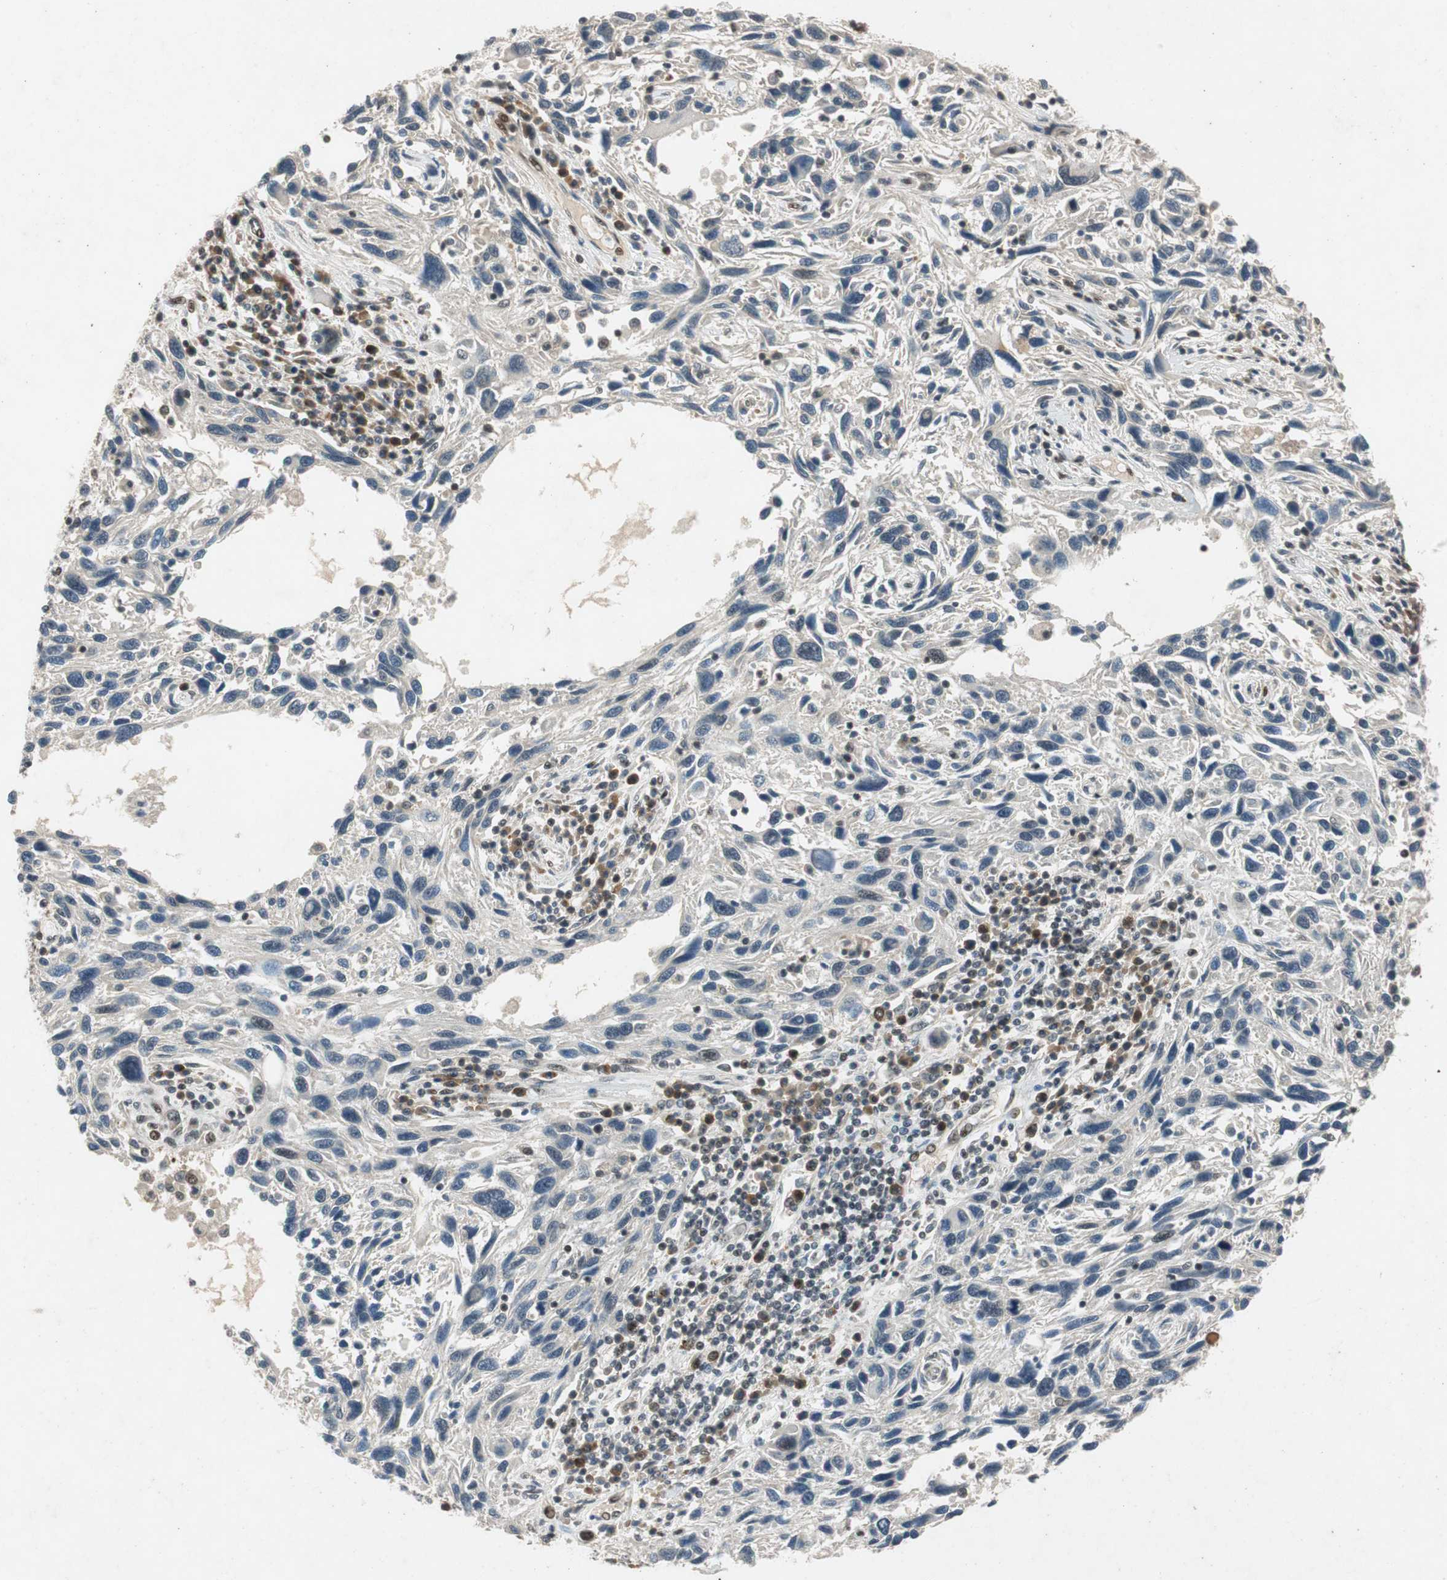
{"staining": {"intensity": "negative", "quantity": "none", "location": "none"}, "tissue": "melanoma", "cell_type": "Tumor cells", "image_type": "cancer", "snomed": [{"axis": "morphology", "description": "Malignant melanoma, NOS"}, {"axis": "topography", "description": "Skin"}], "caption": "Tumor cells are negative for brown protein staining in malignant melanoma.", "gene": "NCBP3", "patient": {"sex": "male", "age": 53}}